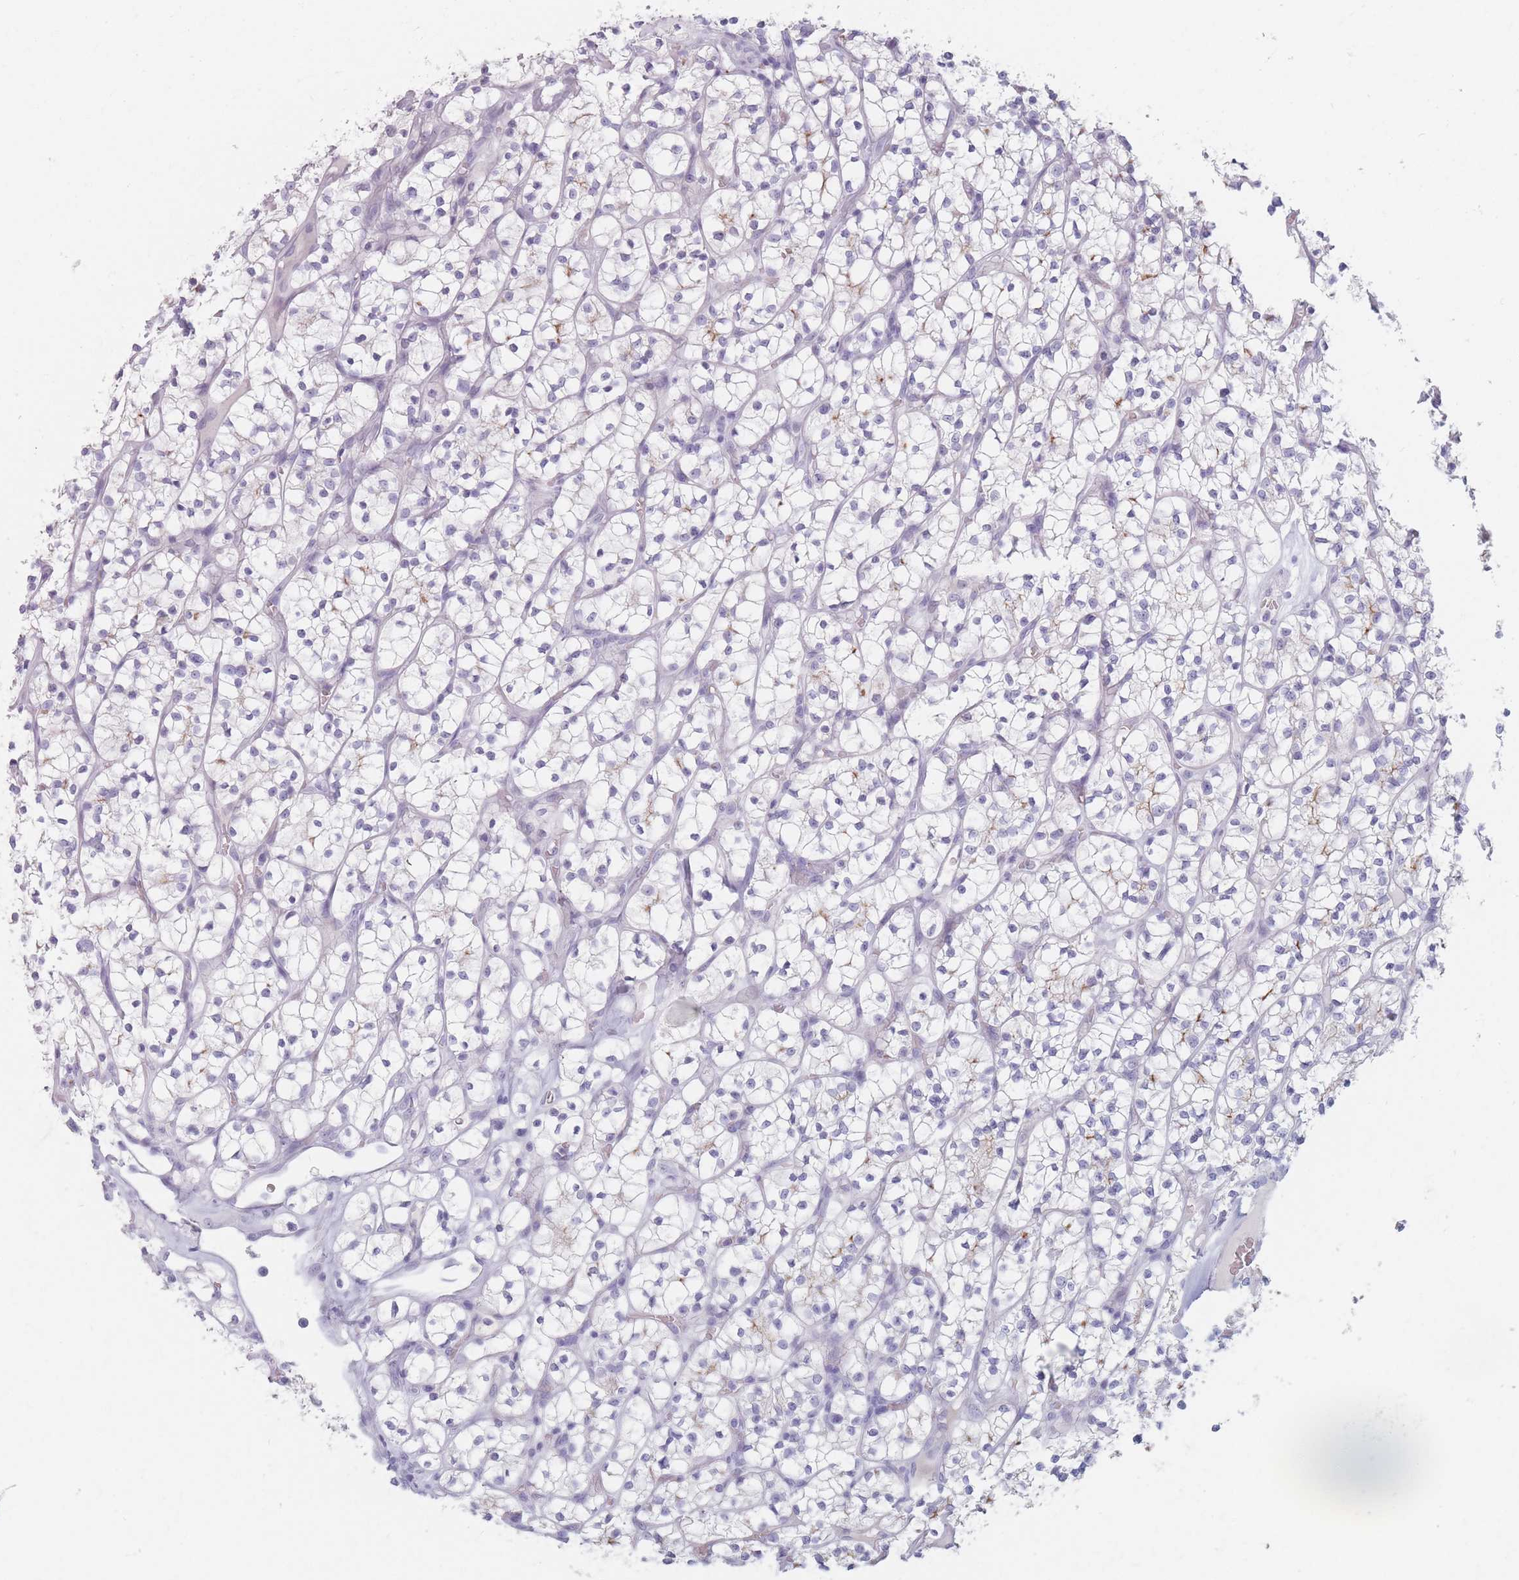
{"staining": {"intensity": "negative", "quantity": "none", "location": "none"}, "tissue": "renal cancer", "cell_type": "Tumor cells", "image_type": "cancer", "snomed": [{"axis": "morphology", "description": "Adenocarcinoma, NOS"}, {"axis": "topography", "description": "Kidney"}], "caption": "Immunohistochemical staining of human renal cancer displays no significant staining in tumor cells.", "gene": "PIGM", "patient": {"sex": "female", "age": 64}}